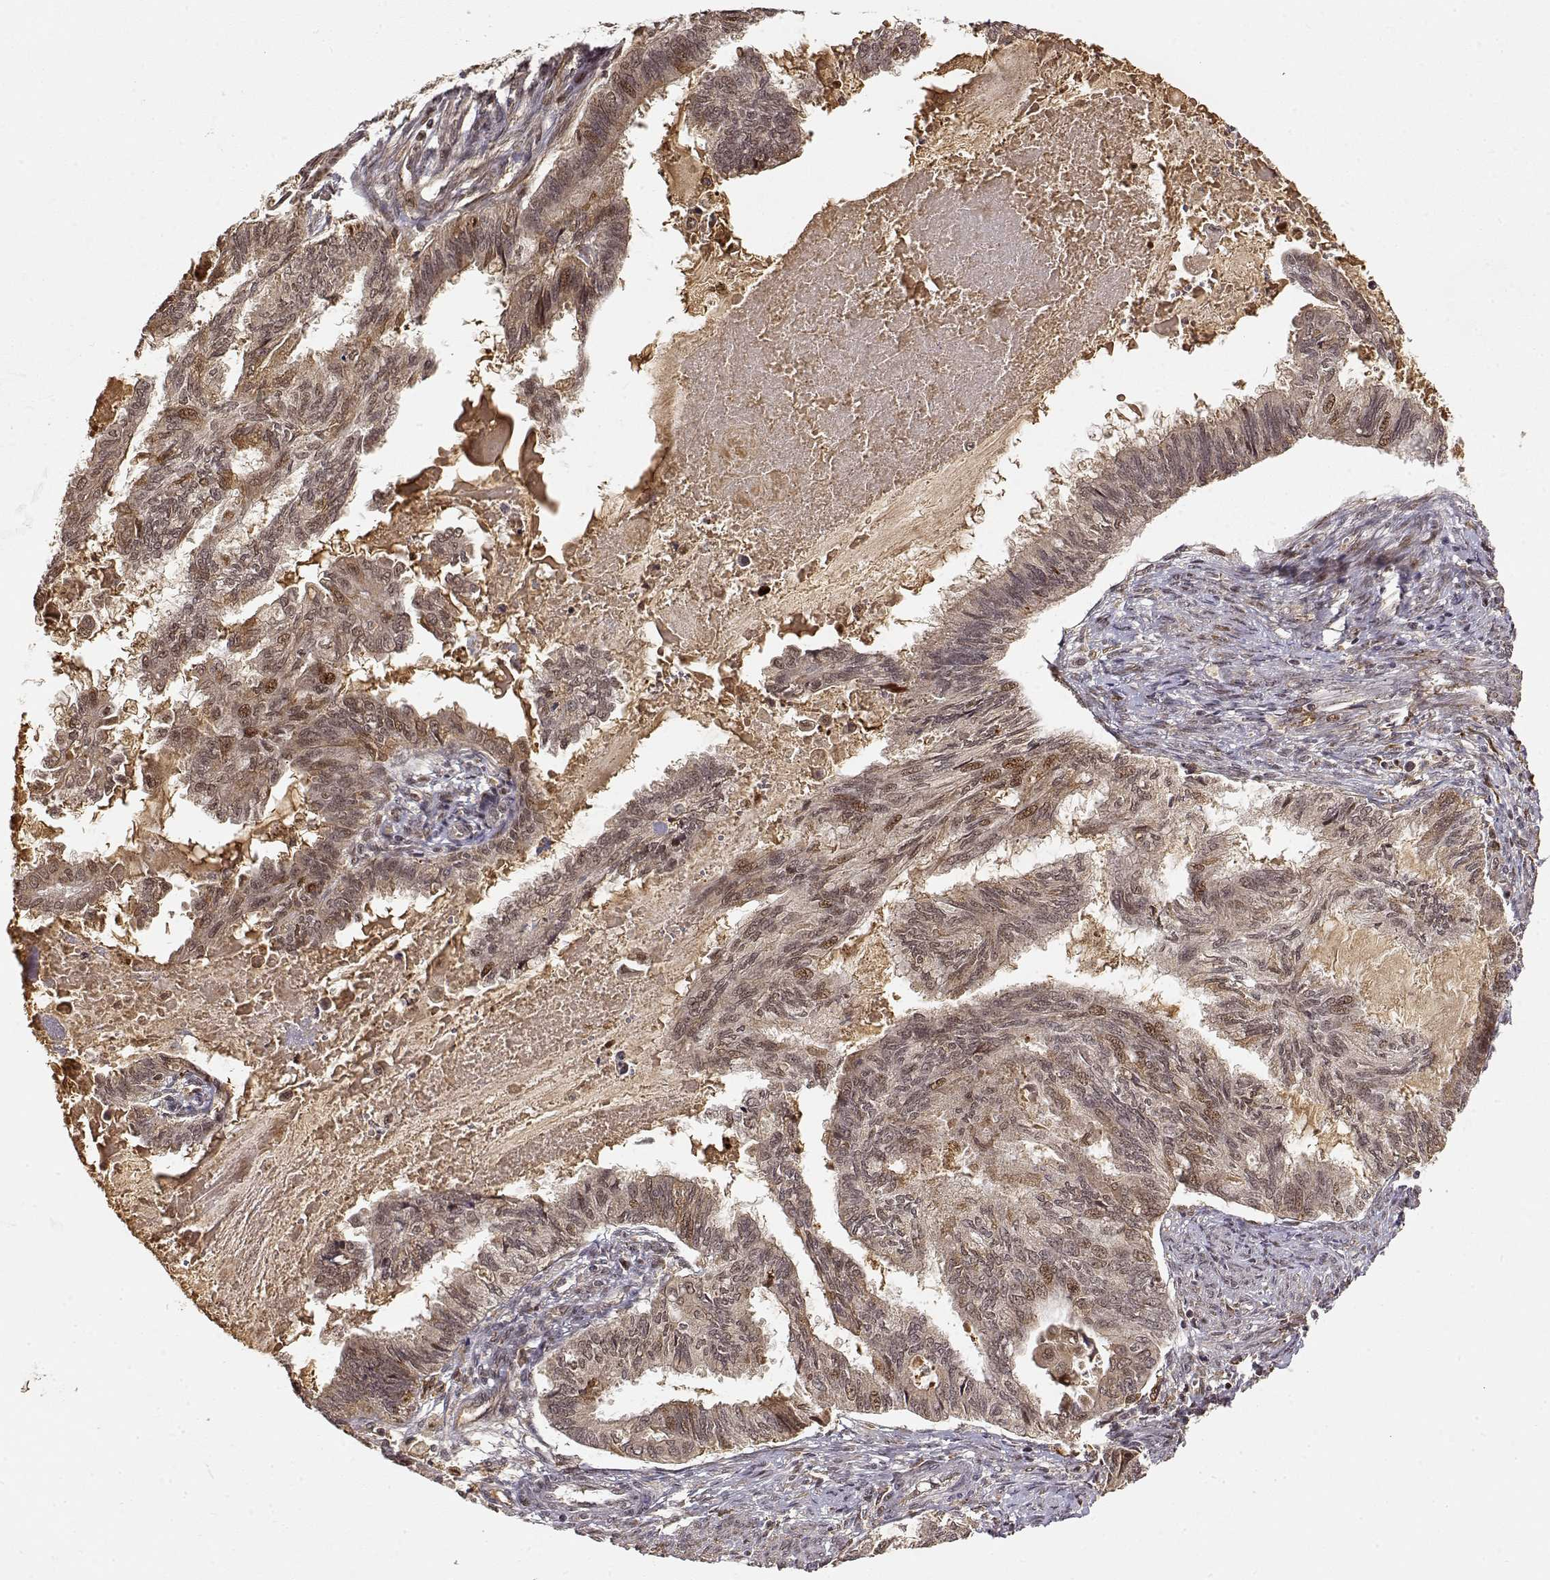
{"staining": {"intensity": "moderate", "quantity": "<25%", "location": "nuclear"}, "tissue": "endometrial cancer", "cell_type": "Tumor cells", "image_type": "cancer", "snomed": [{"axis": "morphology", "description": "Adenocarcinoma, NOS"}, {"axis": "topography", "description": "Endometrium"}], "caption": "The micrograph reveals staining of endometrial cancer (adenocarcinoma), revealing moderate nuclear protein staining (brown color) within tumor cells.", "gene": "MAEA", "patient": {"sex": "female", "age": 86}}